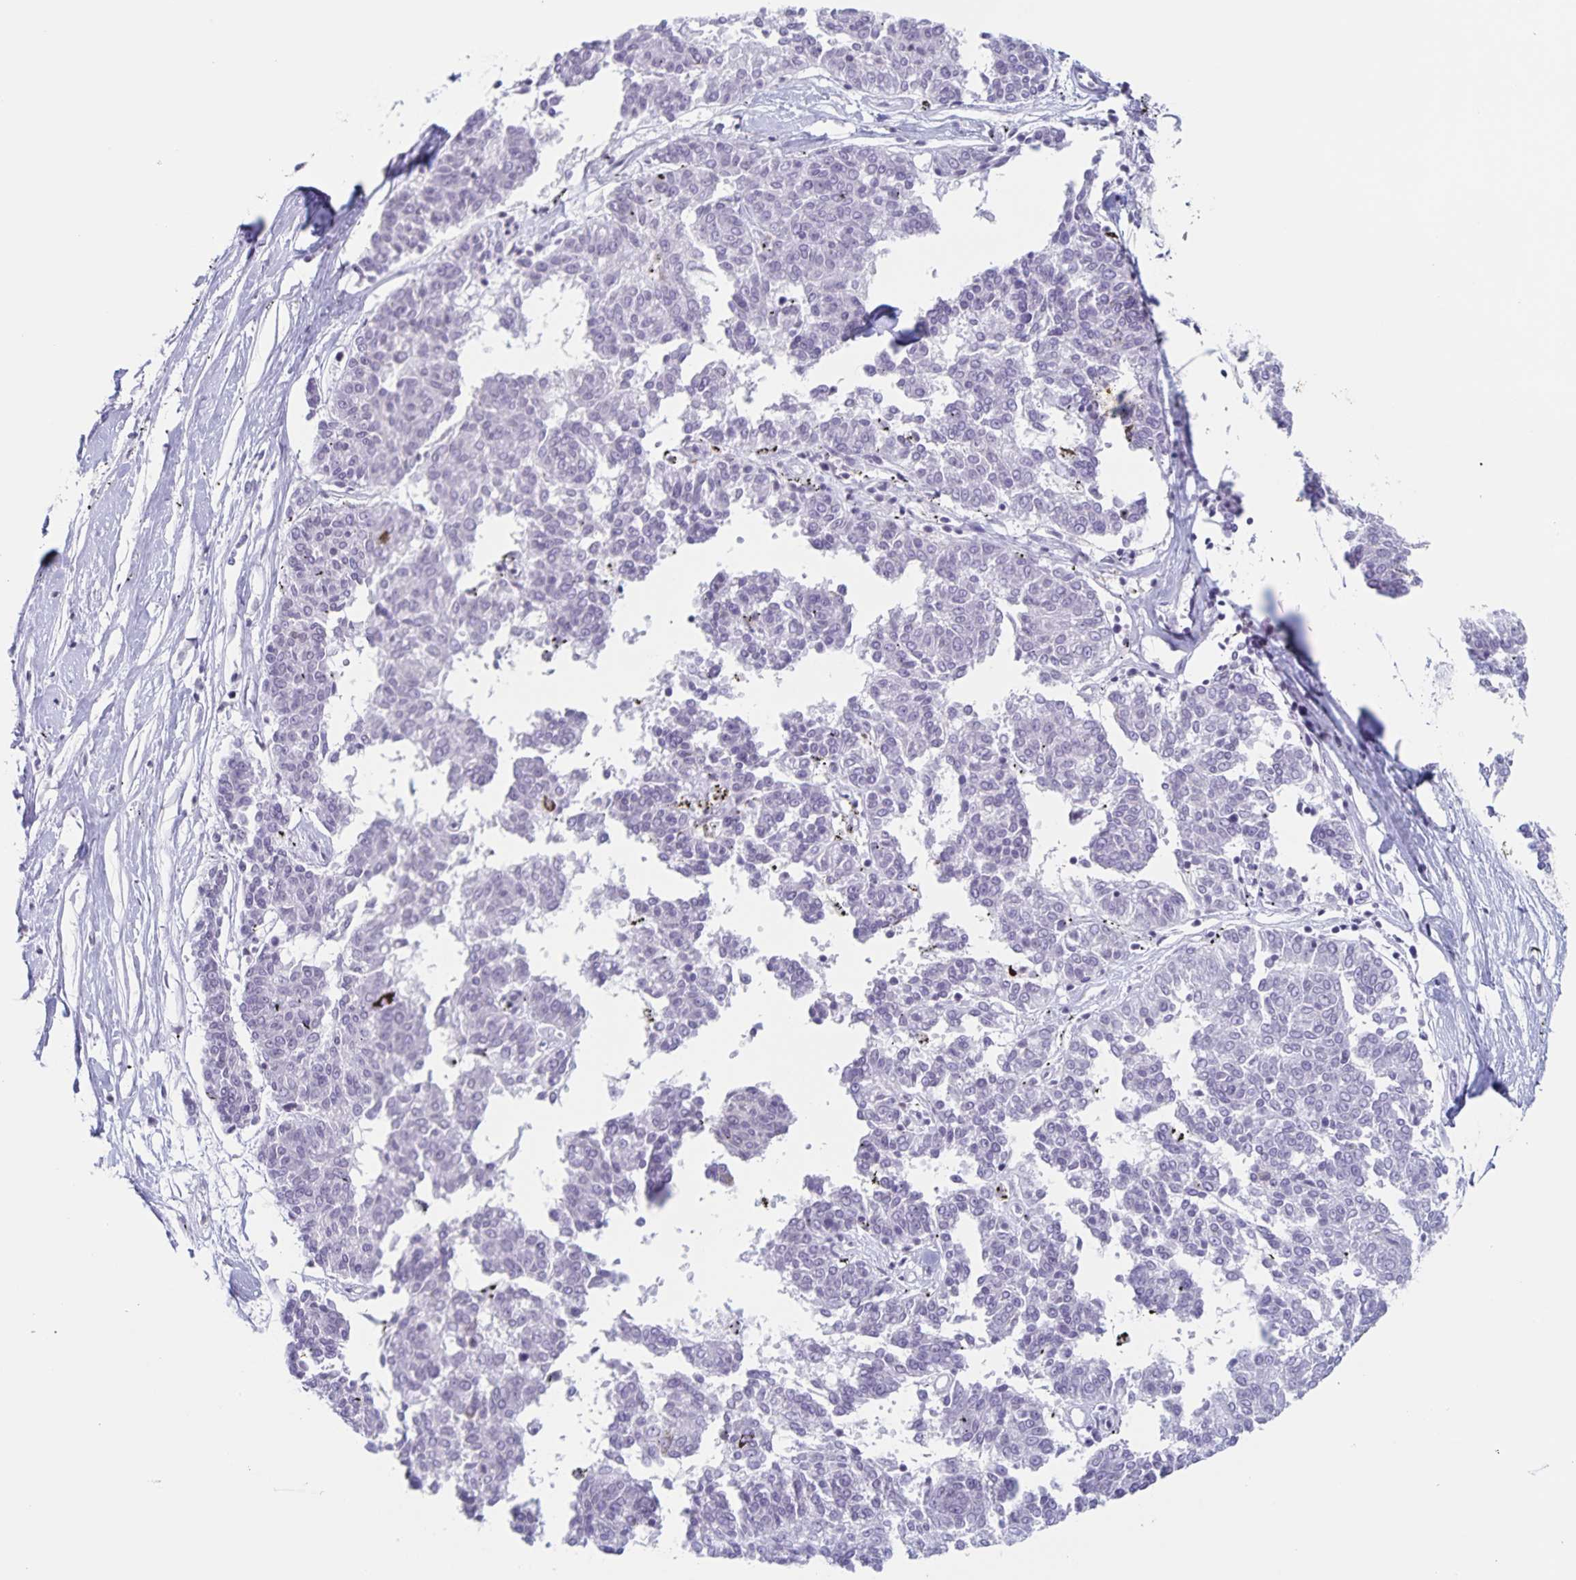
{"staining": {"intensity": "negative", "quantity": "none", "location": "none"}, "tissue": "melanoma", "cell_type": "Tumor cells", "image_type": "cancer", "snomed": [{"axis": "morphology", "description": "Malignant melanoma, NOS"}, {"axis": "topography", "description": "Skin"}], "caption": "High magnification brightfield microscopy of melanoma stained with DAB (brown) and counterstained with hematoxylin (blue): tumor cells show no significant staining. (IHC, brightfield microscopy, high magnification).", "gene": "LCE6A", "patient": {"sex": "female", "age": 72}}